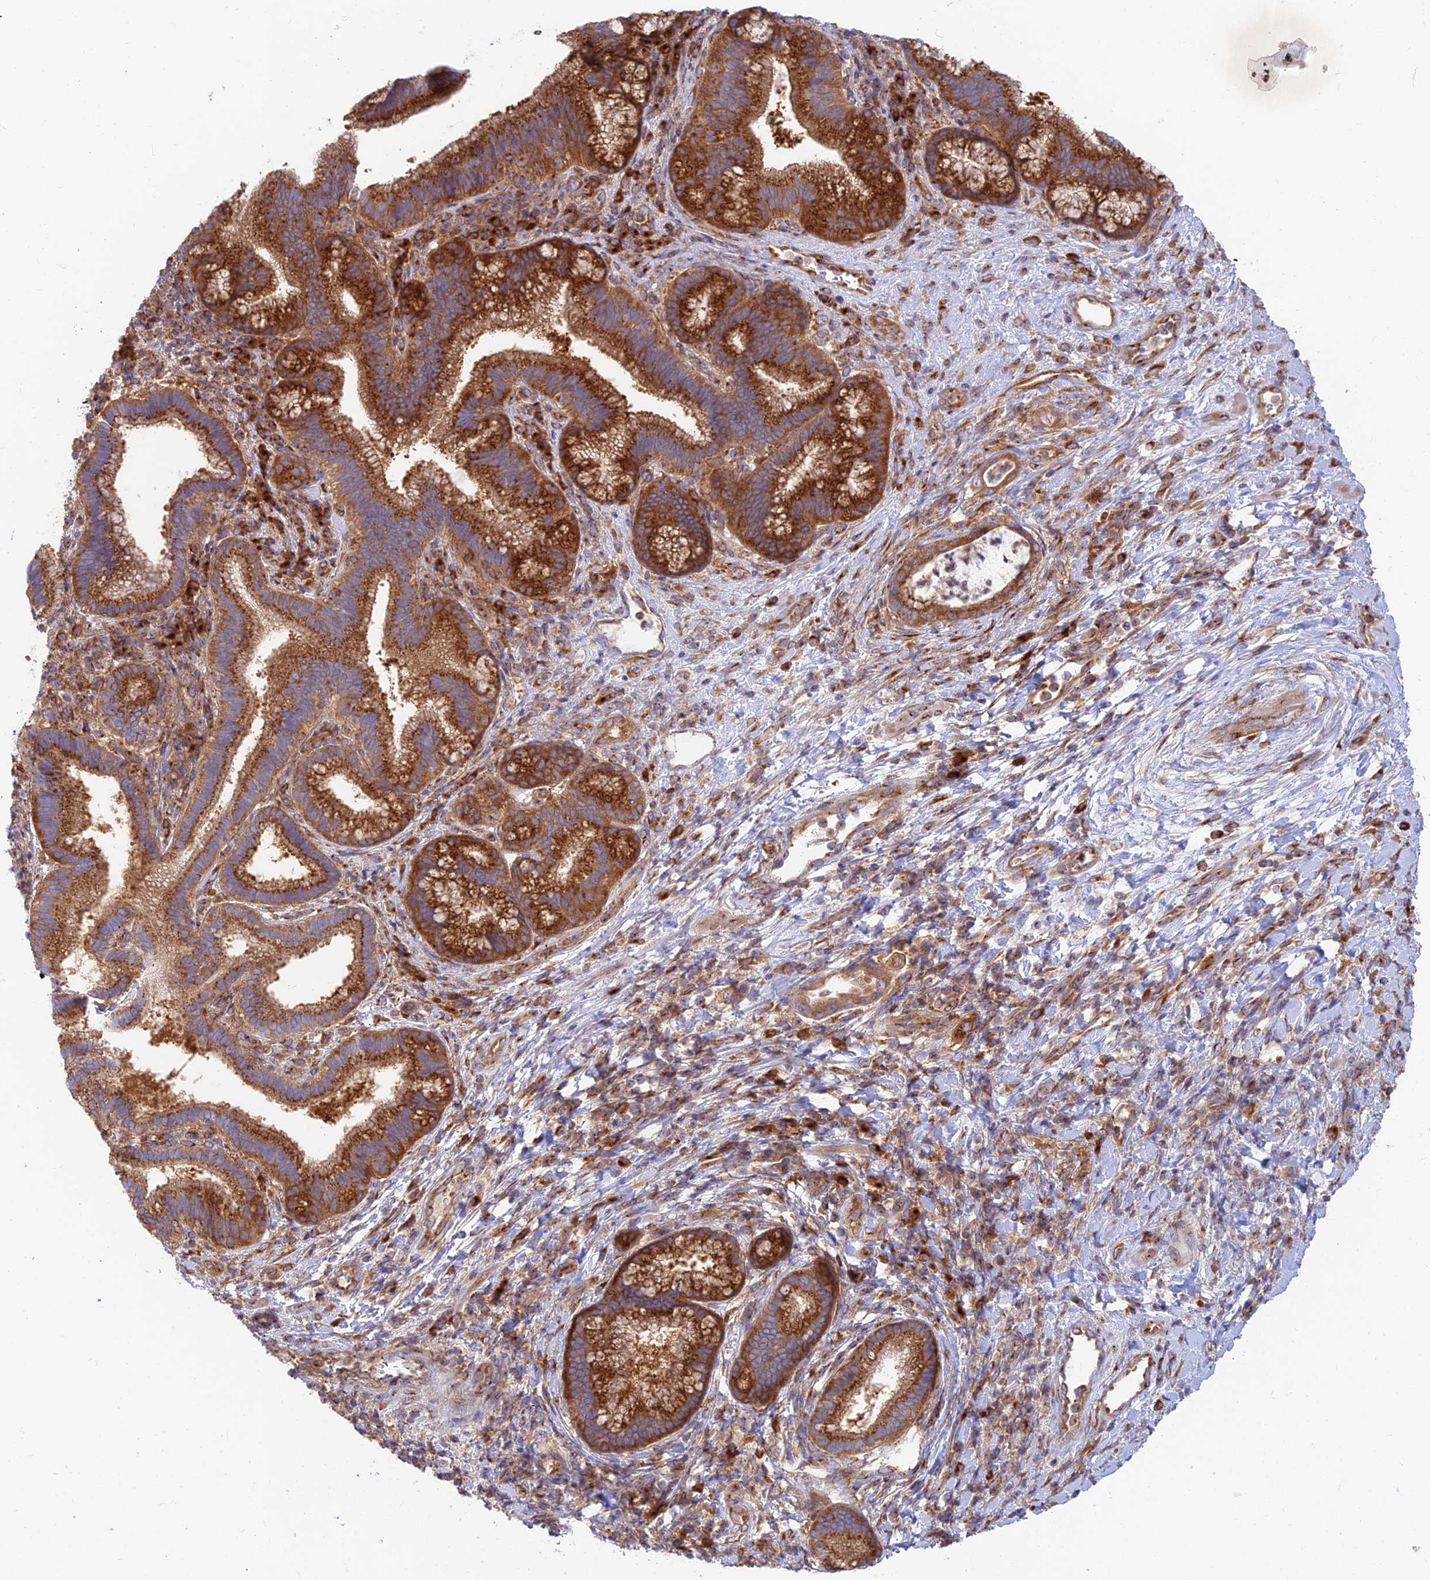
{"staining": {"intensity": "strong", "quantity": ">75%", "location": "cytoplasmic/membranous"}, "tissue": "pancreatic cancer", "cell_type": "Tumor cells", "image_type": "cancer", "snomed": [{"axis": "morphology", "description": "Normal tissue, NOS"}, {"axis": "morphology", "description": "Adenocarcinoma, NOS"}, {"axis": "topography", "description": "Pancreas"}], "caption": "Protein staining of pancreatic cancer tissue reveals strong cytoplasmic/membranous expression in approximately >75% of tumor cells.", "gene": "GOLGA3", "patient": {"sex": "female", "age": 55}}